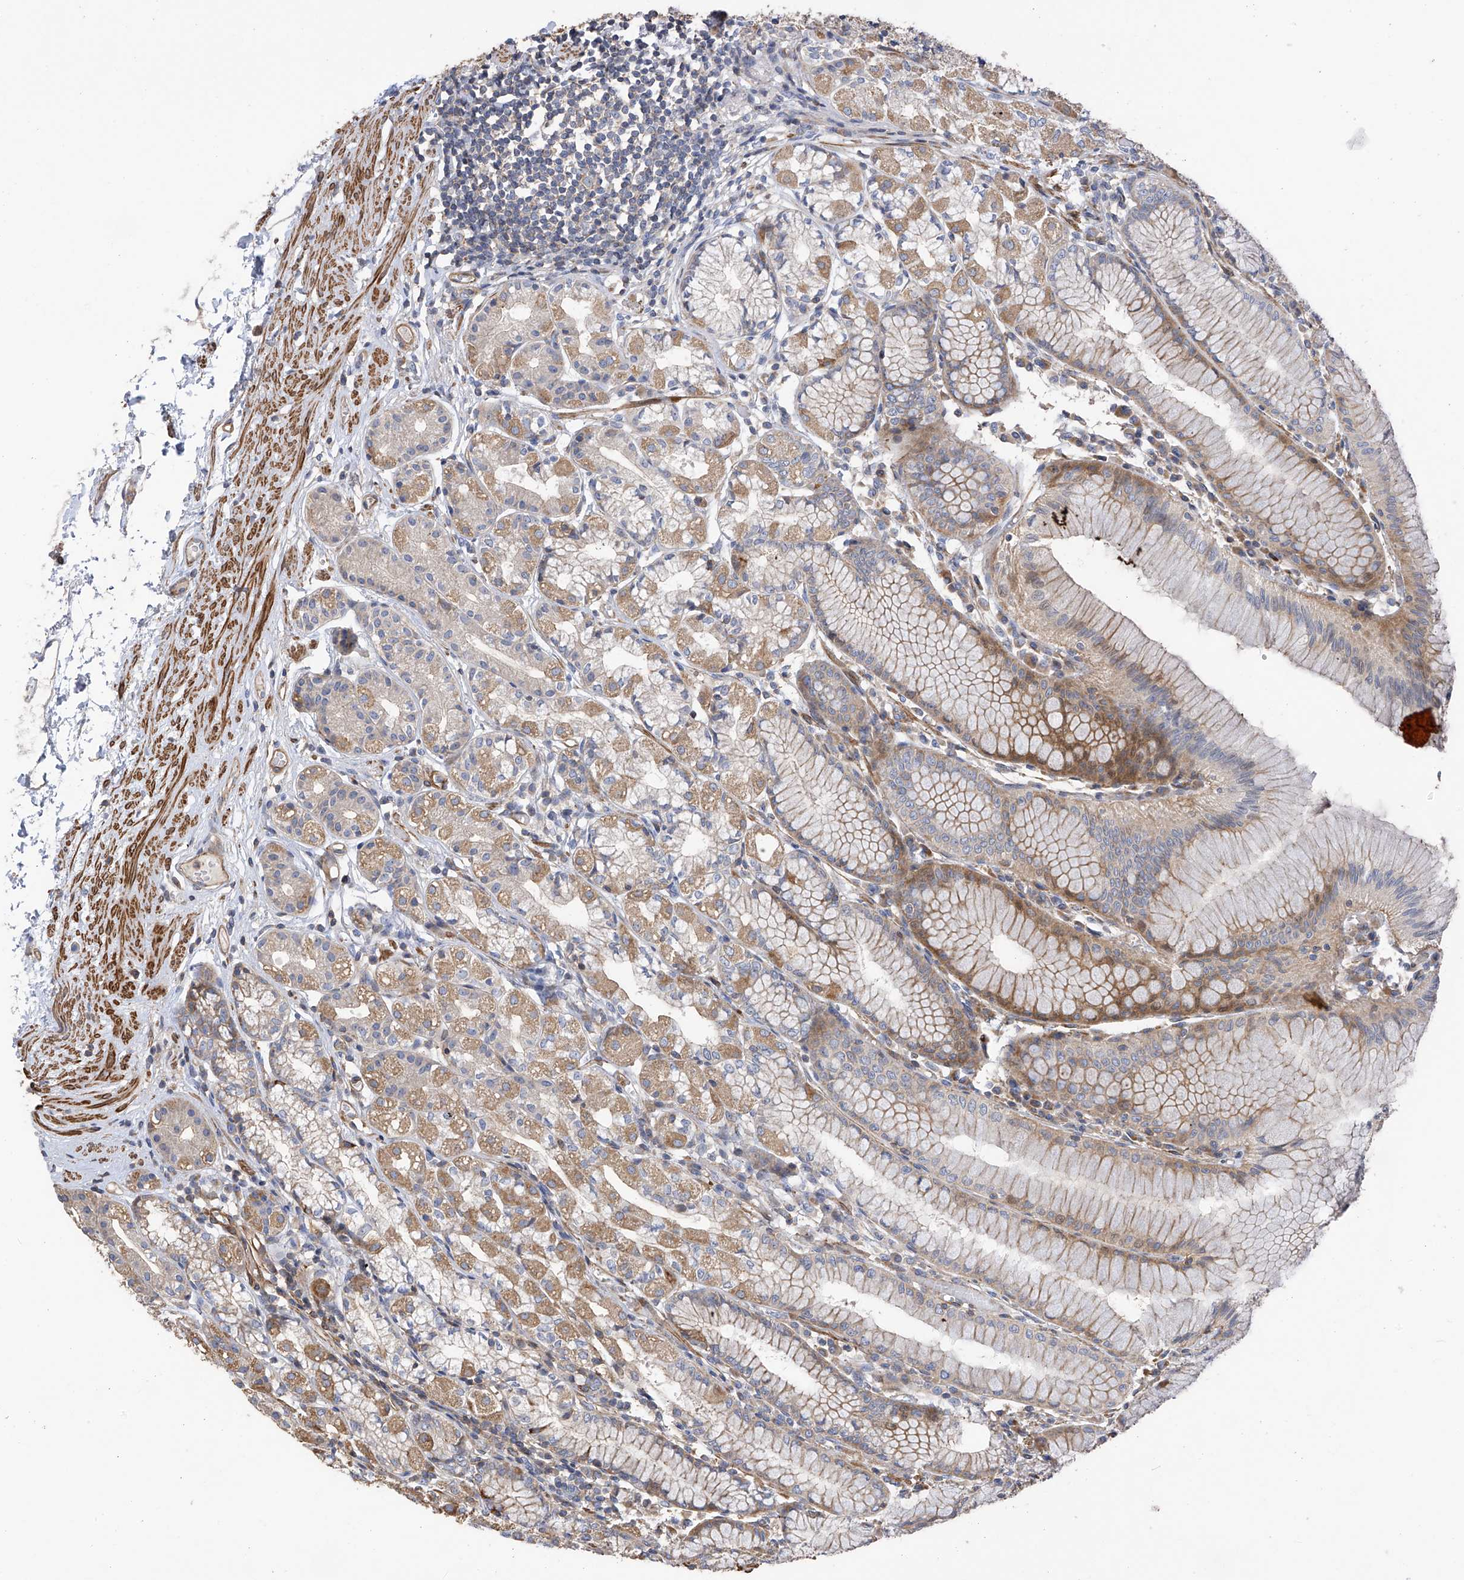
{"staining": {"intensity": "moderate", "quantity": "25%-75%", "location": "cytoplasmic/membranous"}, "tissue": "stomach", "cell_type": "Glandular cells", "image_type": "normal", "snomed": [{"axis": "morphology", "description": "Normal tissue, NOS"}, {"axis": "topography", "description": "Stomach"}], "caption": "DAB immunohistochemical staining of normal stomach displays moderate cytoplasmic/membranous protein expression in about 25%-75% of glandular cells. (DAB (3,3'-diaminobenzidine) IHC, brown staining for protein, blue staining for nuclei).", "gene": "SLC43A3", "patient": {"sex": "female", "age": 57}}